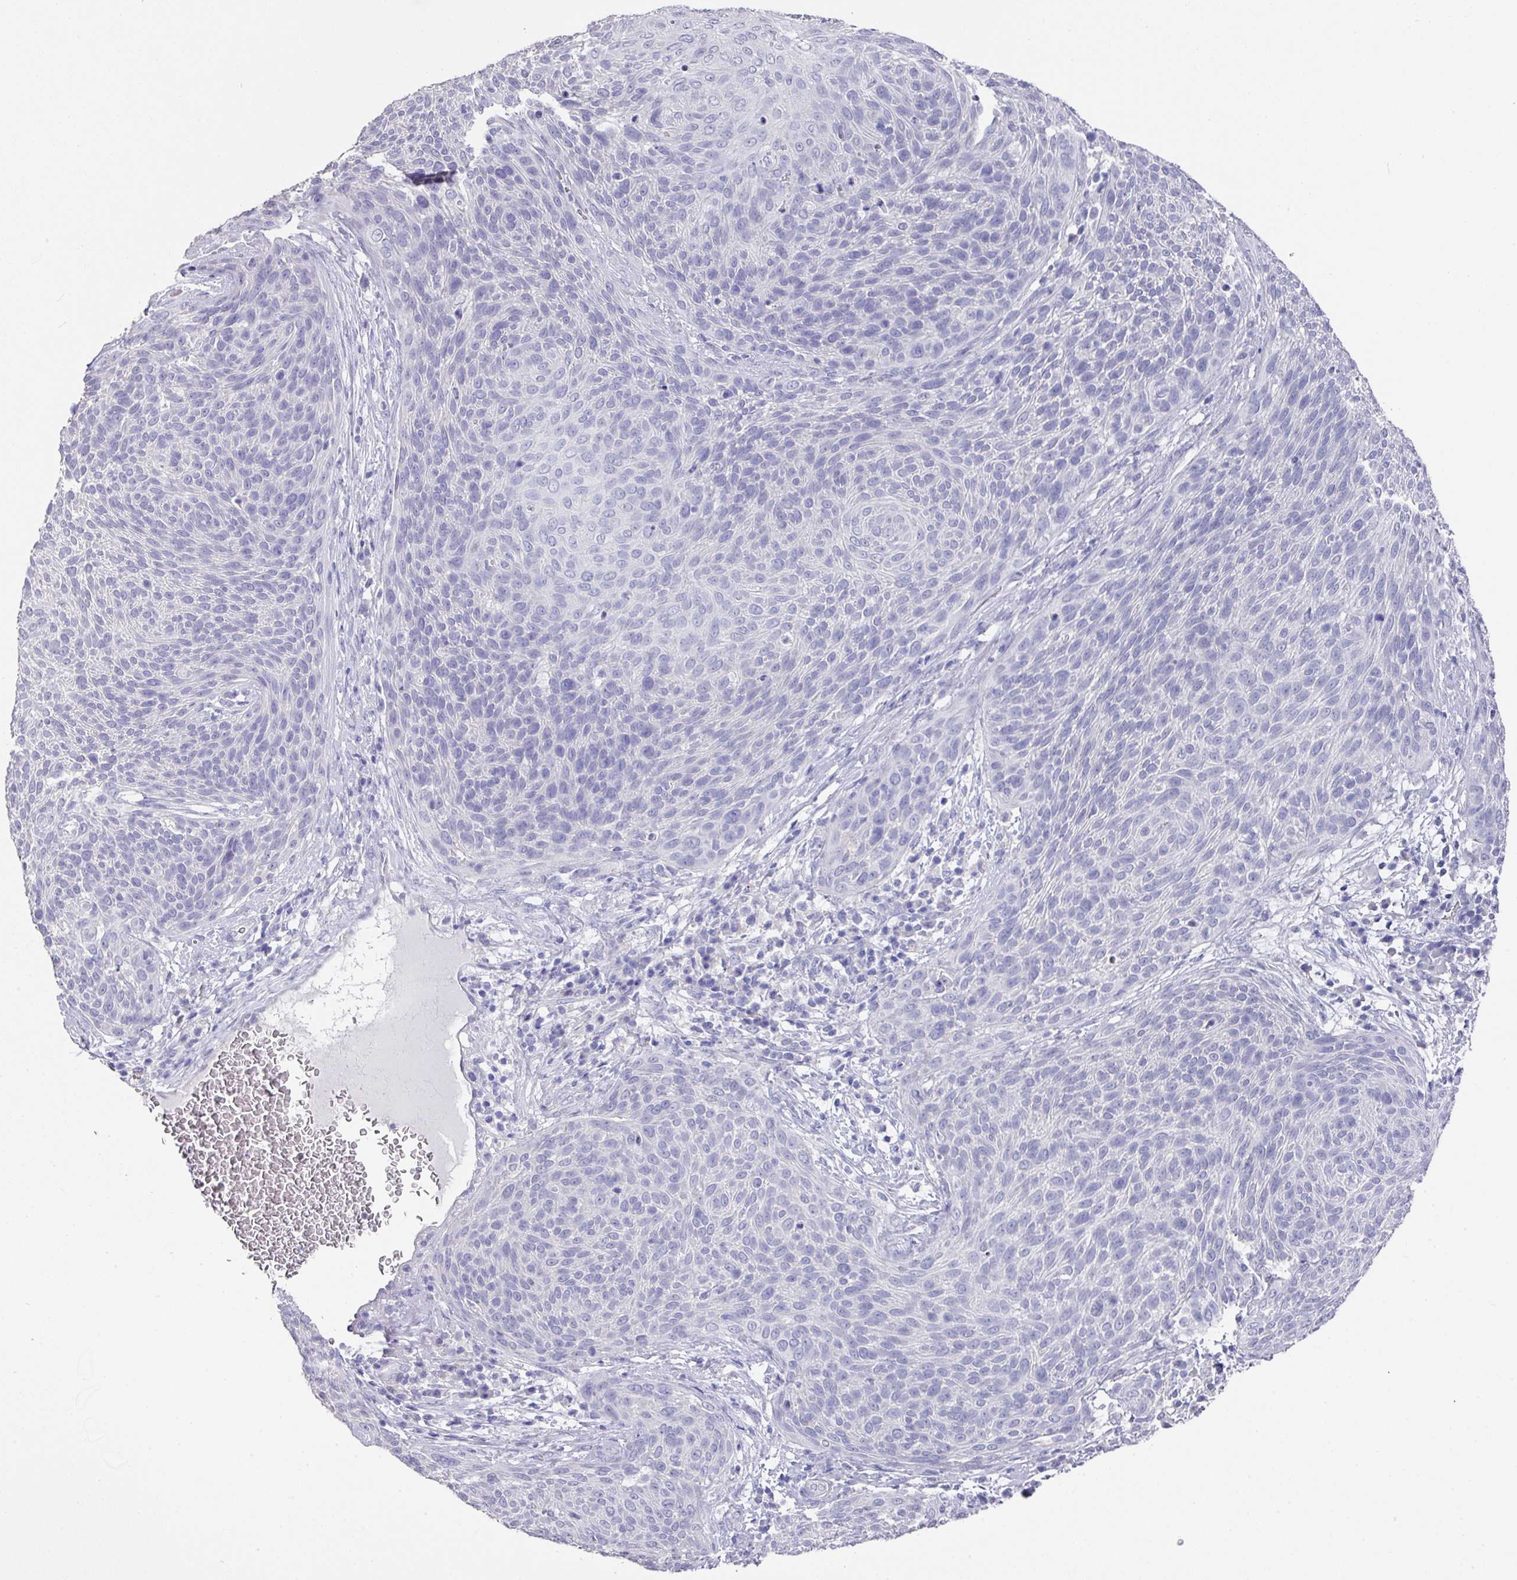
{"staining": {"intensity": "negative", "quantity": "none", "location": "none"}, "tissue": "cervical cancer", "cell_type": "Tumor cells", "image_type": "cancer", "snomed": [{"axis": "morphology", "description": "Squamous cell carcinoma, NOS"}, {"axis": "topography", "description": "Cervix"}], "caption": "Tumor cells are negative for protein expression in human squamous cell carcinoma (cervical). (Stains: DAB (3,3'-diaminobenzidine) immunohistochemistry with hematoxylin counter stain, Microscopy: brightfield microscopy at high magnification).", "gene": "DAZL", "patient": {"sex": "female", "age": 31}}